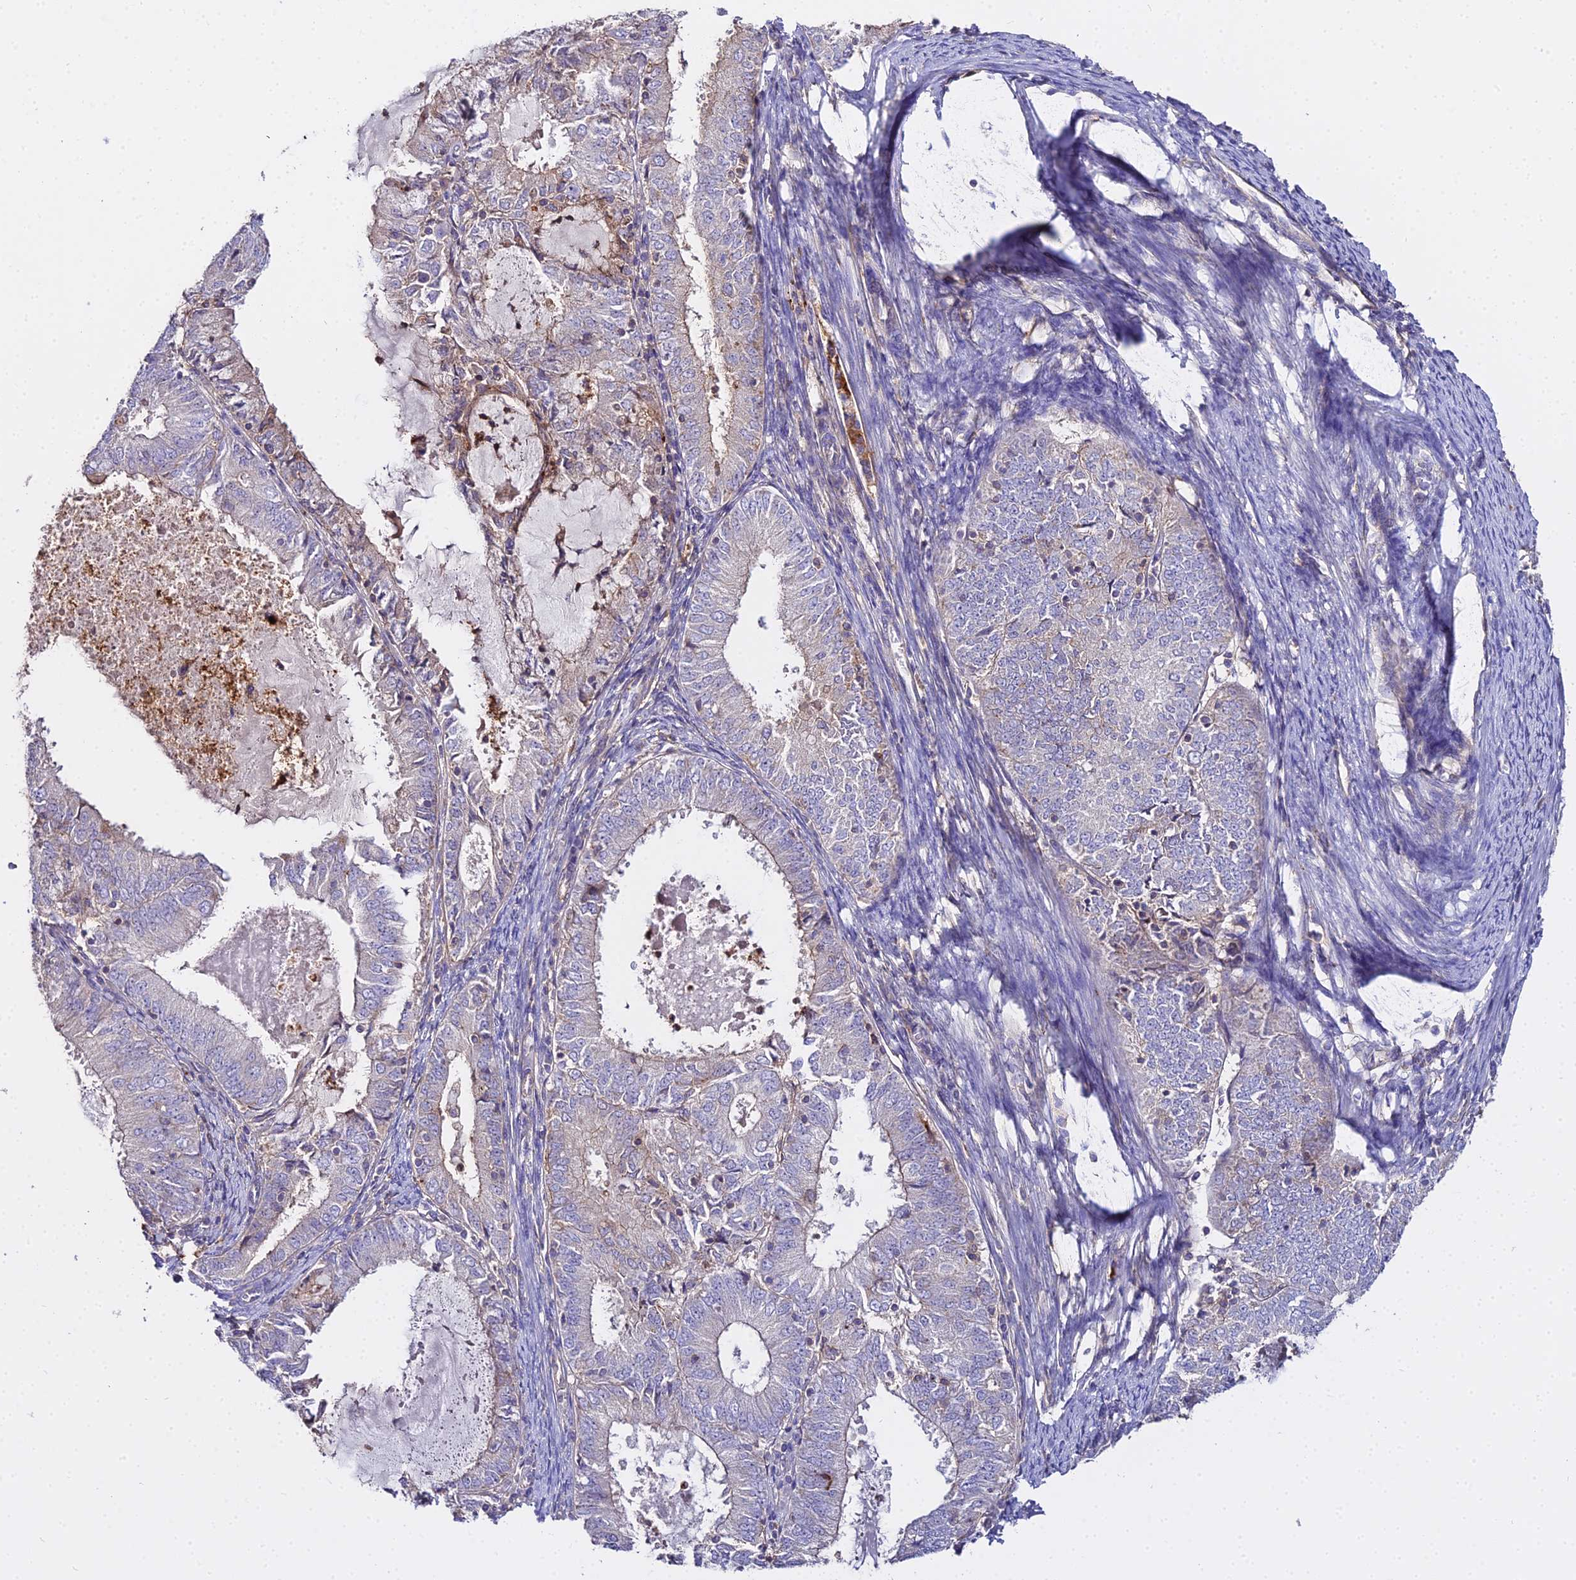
{"staining": {"intensity": "weak", "quantity": "<25%", "location": "cytoplasmic/membranous"}, "tissue": "endometrial cancer", "cell_type": "Tumor cells", "image_type": "cancer", "snomed": [{"axis": "morphology", "description": "Adenocarcinoma, NOS"}, {"axis": "topography", "description": "Endometrium"}], "caption": "Tumor cells show no significant protein expression in endometrial cancer.", "gene": "GLYAT", "patient": {"sex": "female", "age": 57}}